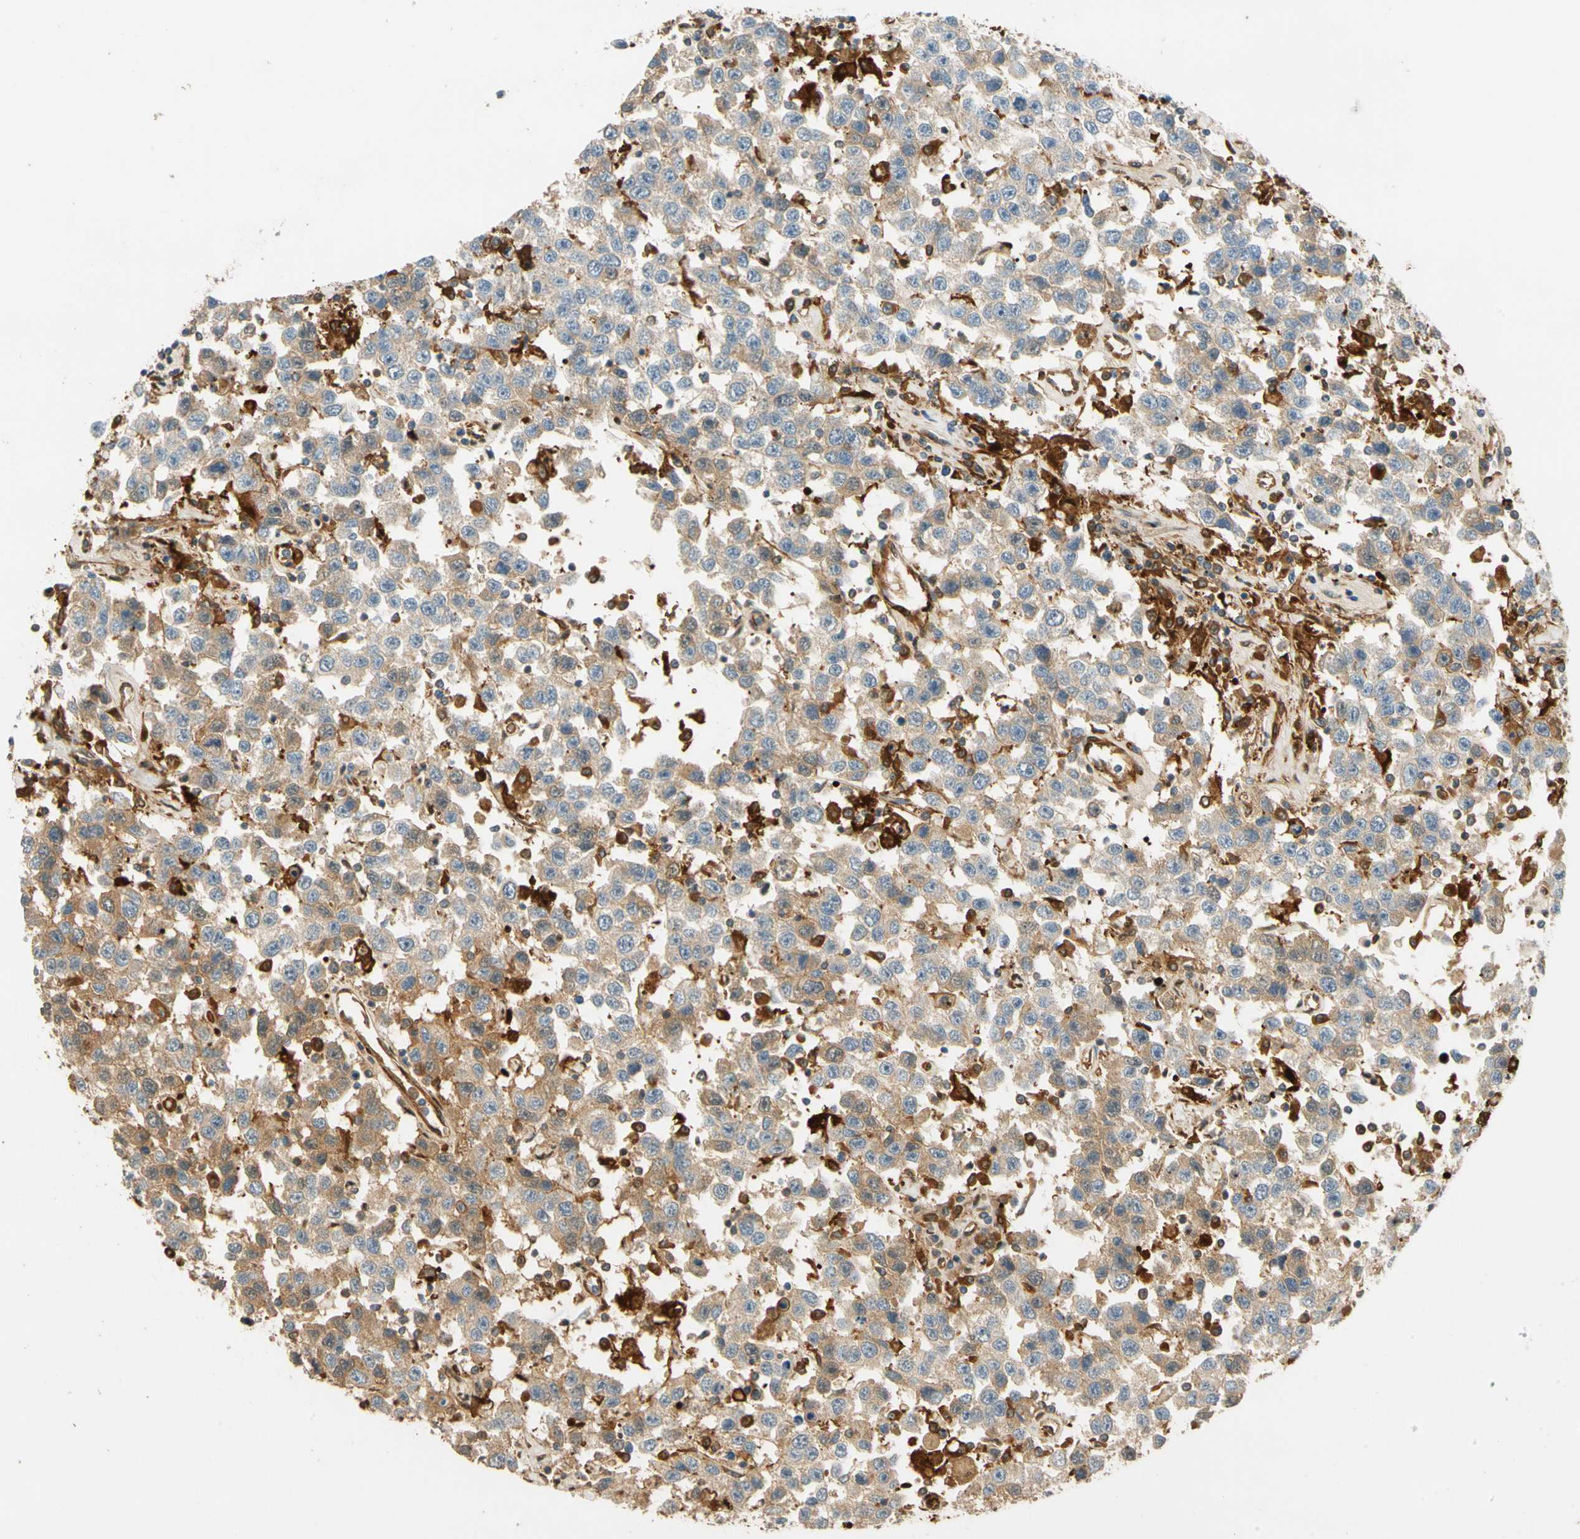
{"staining": {"intensity": "moderate", "quantity": ">75%", "location": "cytoplasmic/membranous"}, "tissue": "testis cancer", "cell_type": "Tumor cells", "image_type": "cancer", "snomed": [{"axis": "morphology", "description": "Seminoma, NOS"}, {"axis": "topography", "description": "Testis"}], "caption": "Testis cancer (seminoma) stained for a protein (brown) reveals moderate cytoplasmic/membranous positive staining in about >75% of tumor cells.", "gene": "PARP14", "patient": {"sex": "male", "age": 41}}